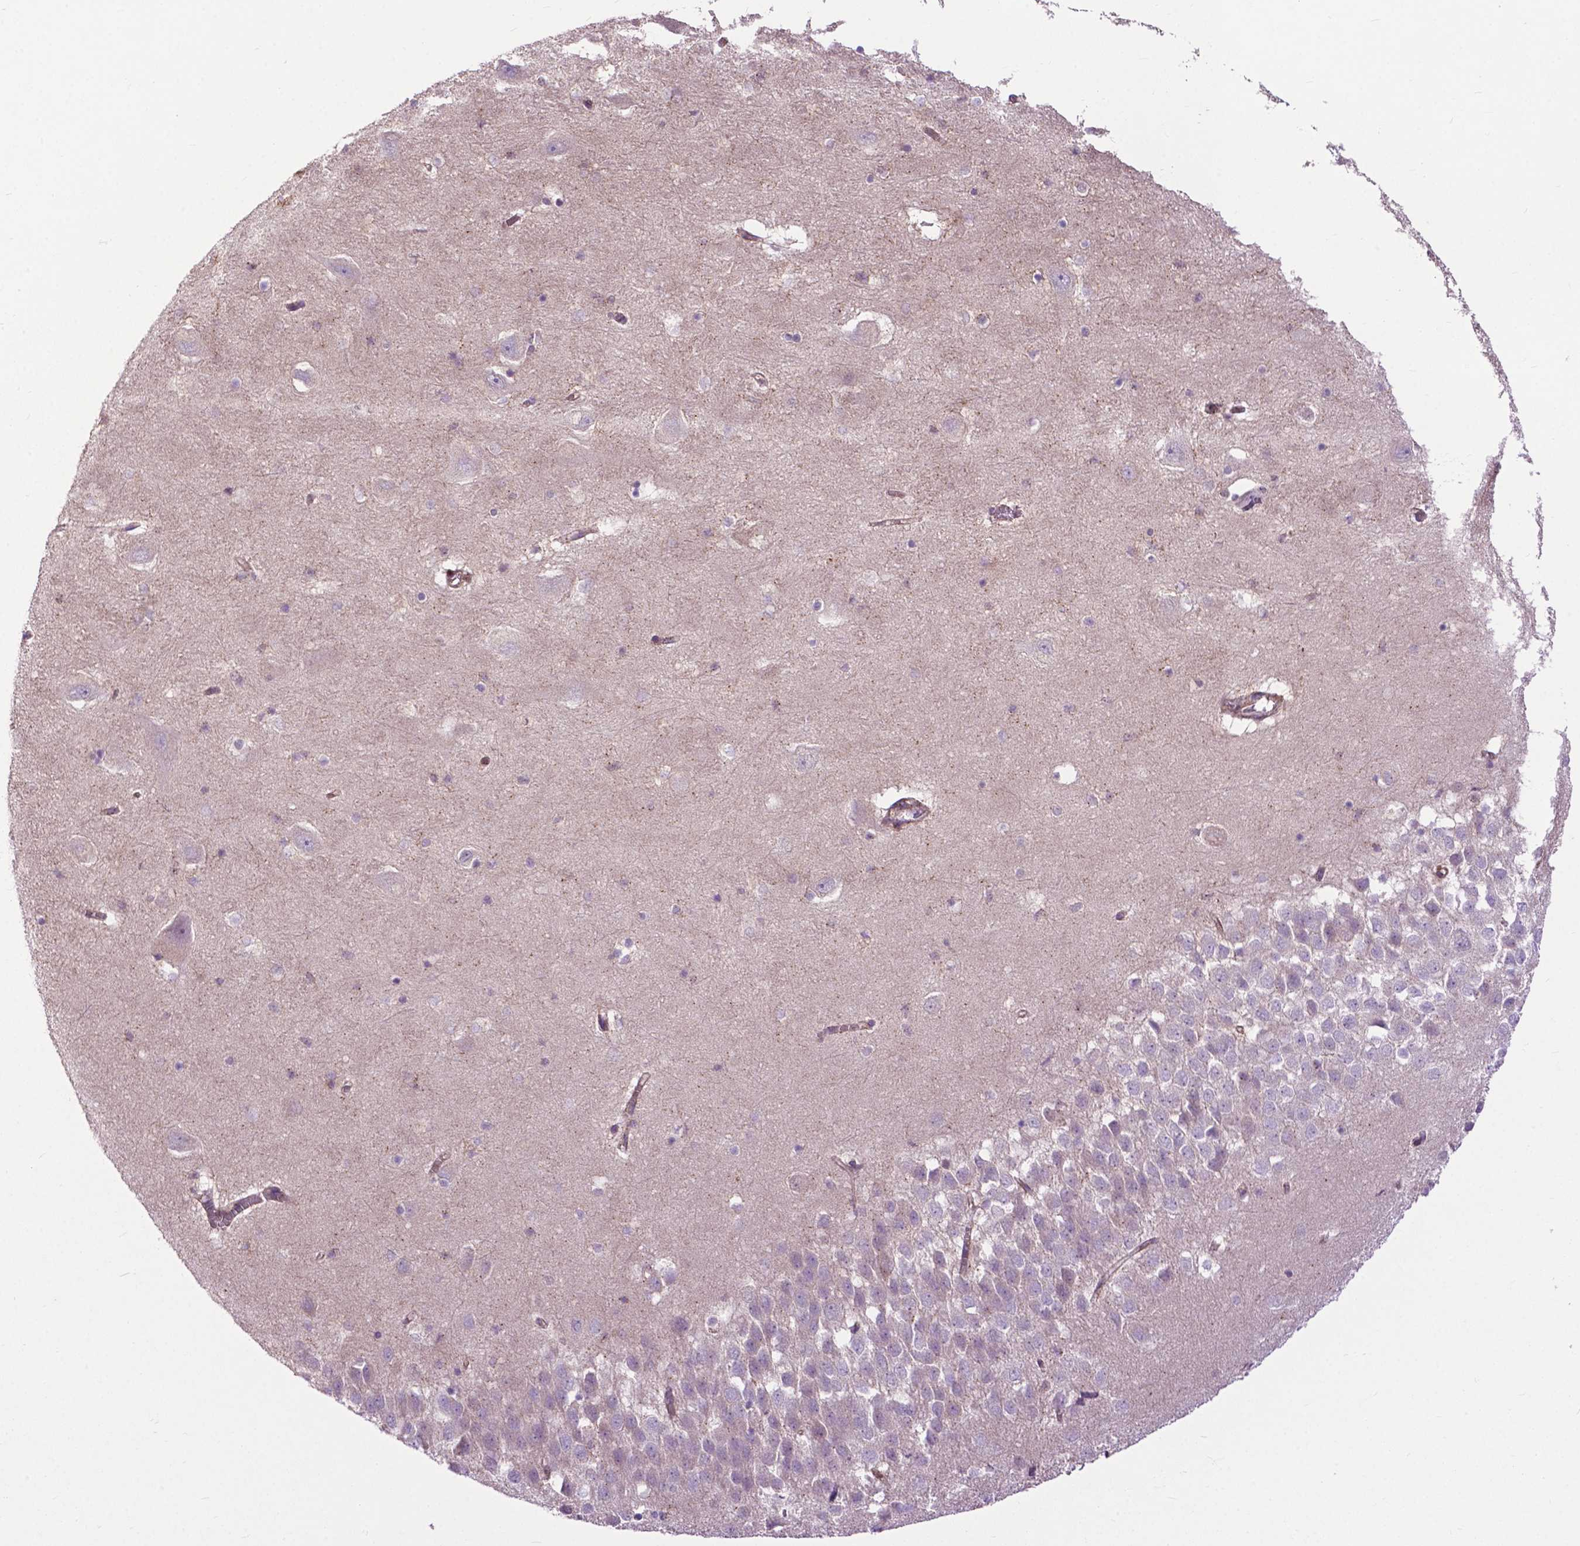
{"staining": {"intensity": "negative", "quantity": "none", "location": "none"}, "tissue": "hippocampus", "cell_type": "Glial cells", "image_type": "normal", "snomed": [{"axis": "morphology", "description": "Normal tissue, NOS"}, {"axis": "topography", "description": "Hippocampus"}], "caption": "This is an IHC photomicrograph of unremarkable human hippocampus. There is no staining in glial cells.", "gene": "CHMP4A", "patient": {"sex": "male", "age": 58}}